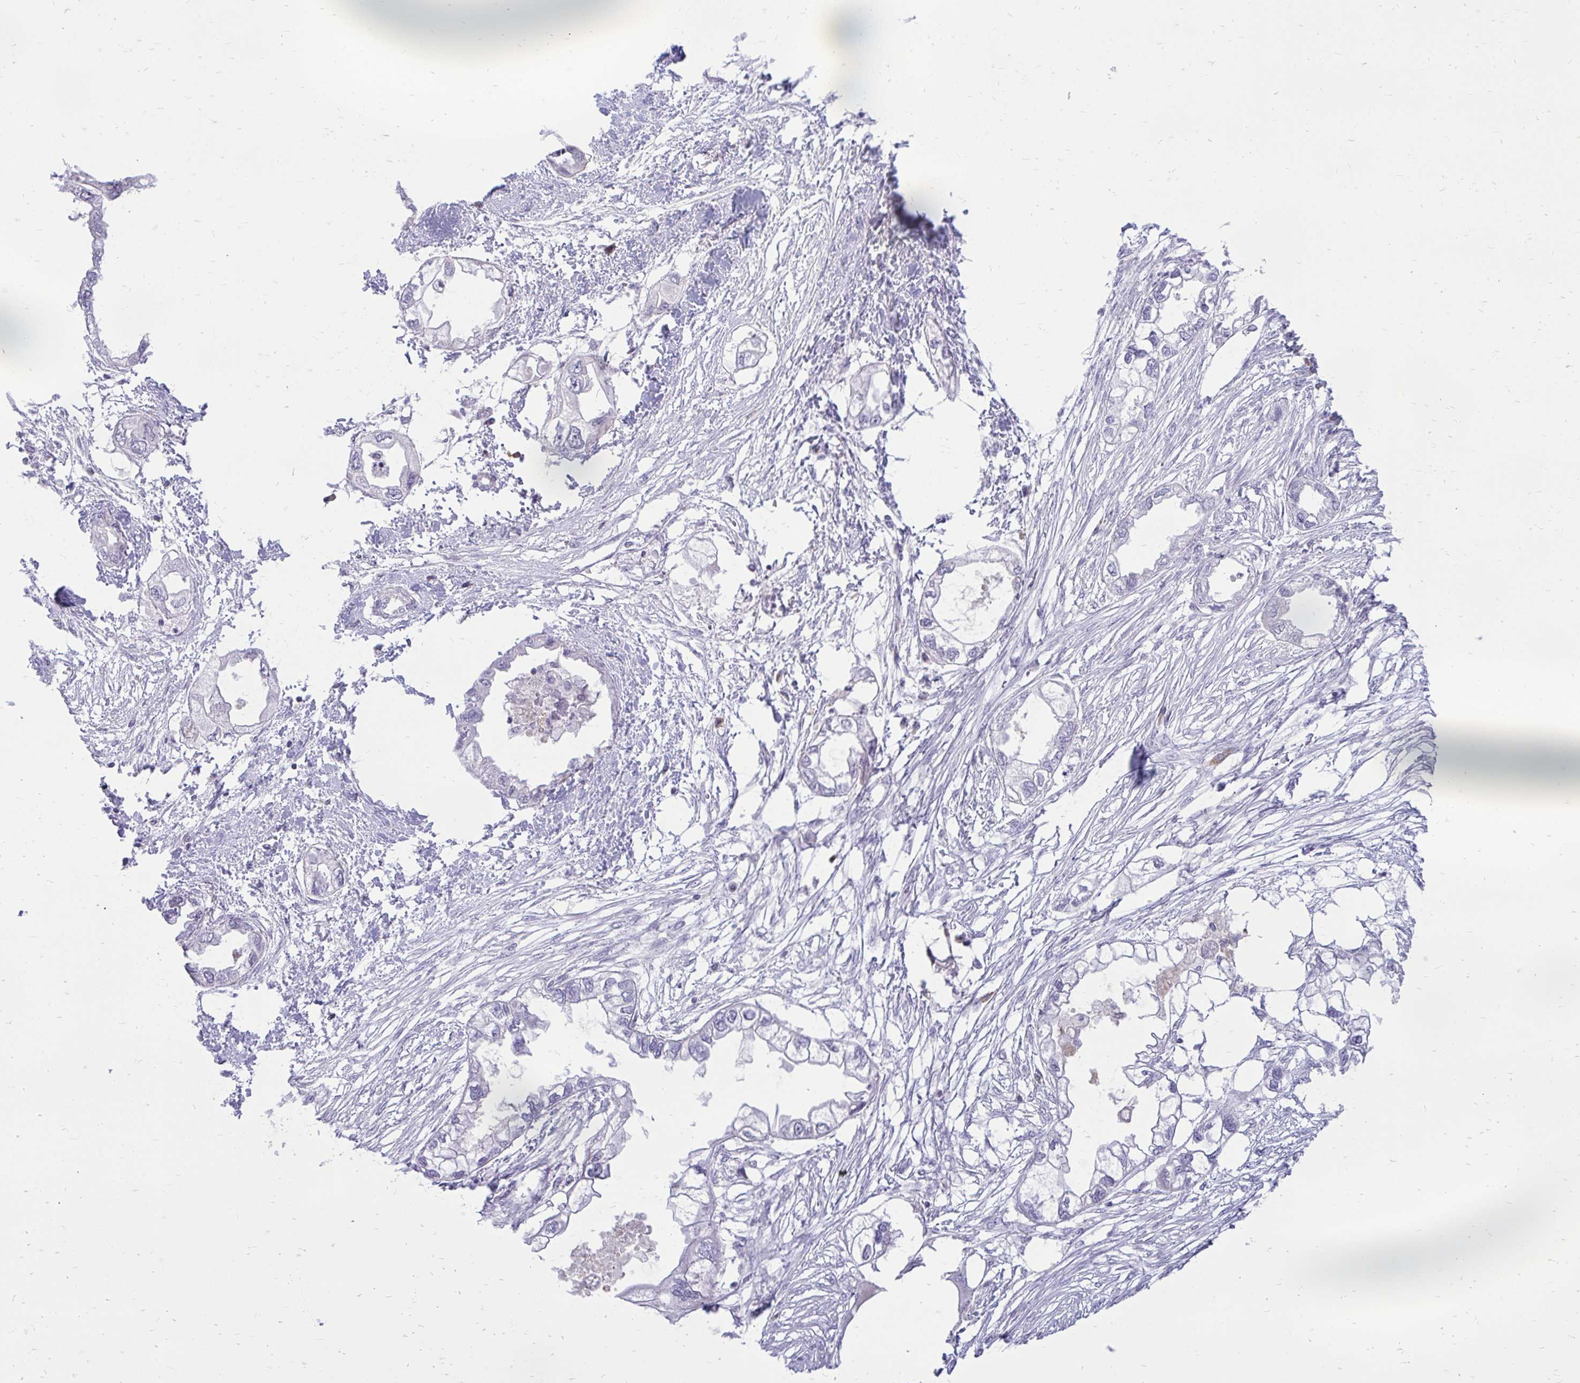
{"staining": {"intensity": "negative", "quantity": "none", "location": "none"}, "tissue": "endometrial cancer", "cell_type": "Tumor cells", "image_type": "cancer", "snomed": [{"axis": "morphology", "description": "Adenocarcinoma, NOS"}, {"axis": "morphology", "description": "Adenocarcinoma, metastatic, NOS"}, {"axis": "topography", "description": "Adipose tissue"}, {"axis": "topography", "description": "Endometrium"}], "caption": "Endometrial cancer was stained to show a protein in brown. There is no significant positivity in tumor cells.", "gene": "RPS6KA2", "patient": {"sex": "female", "age": 67}}